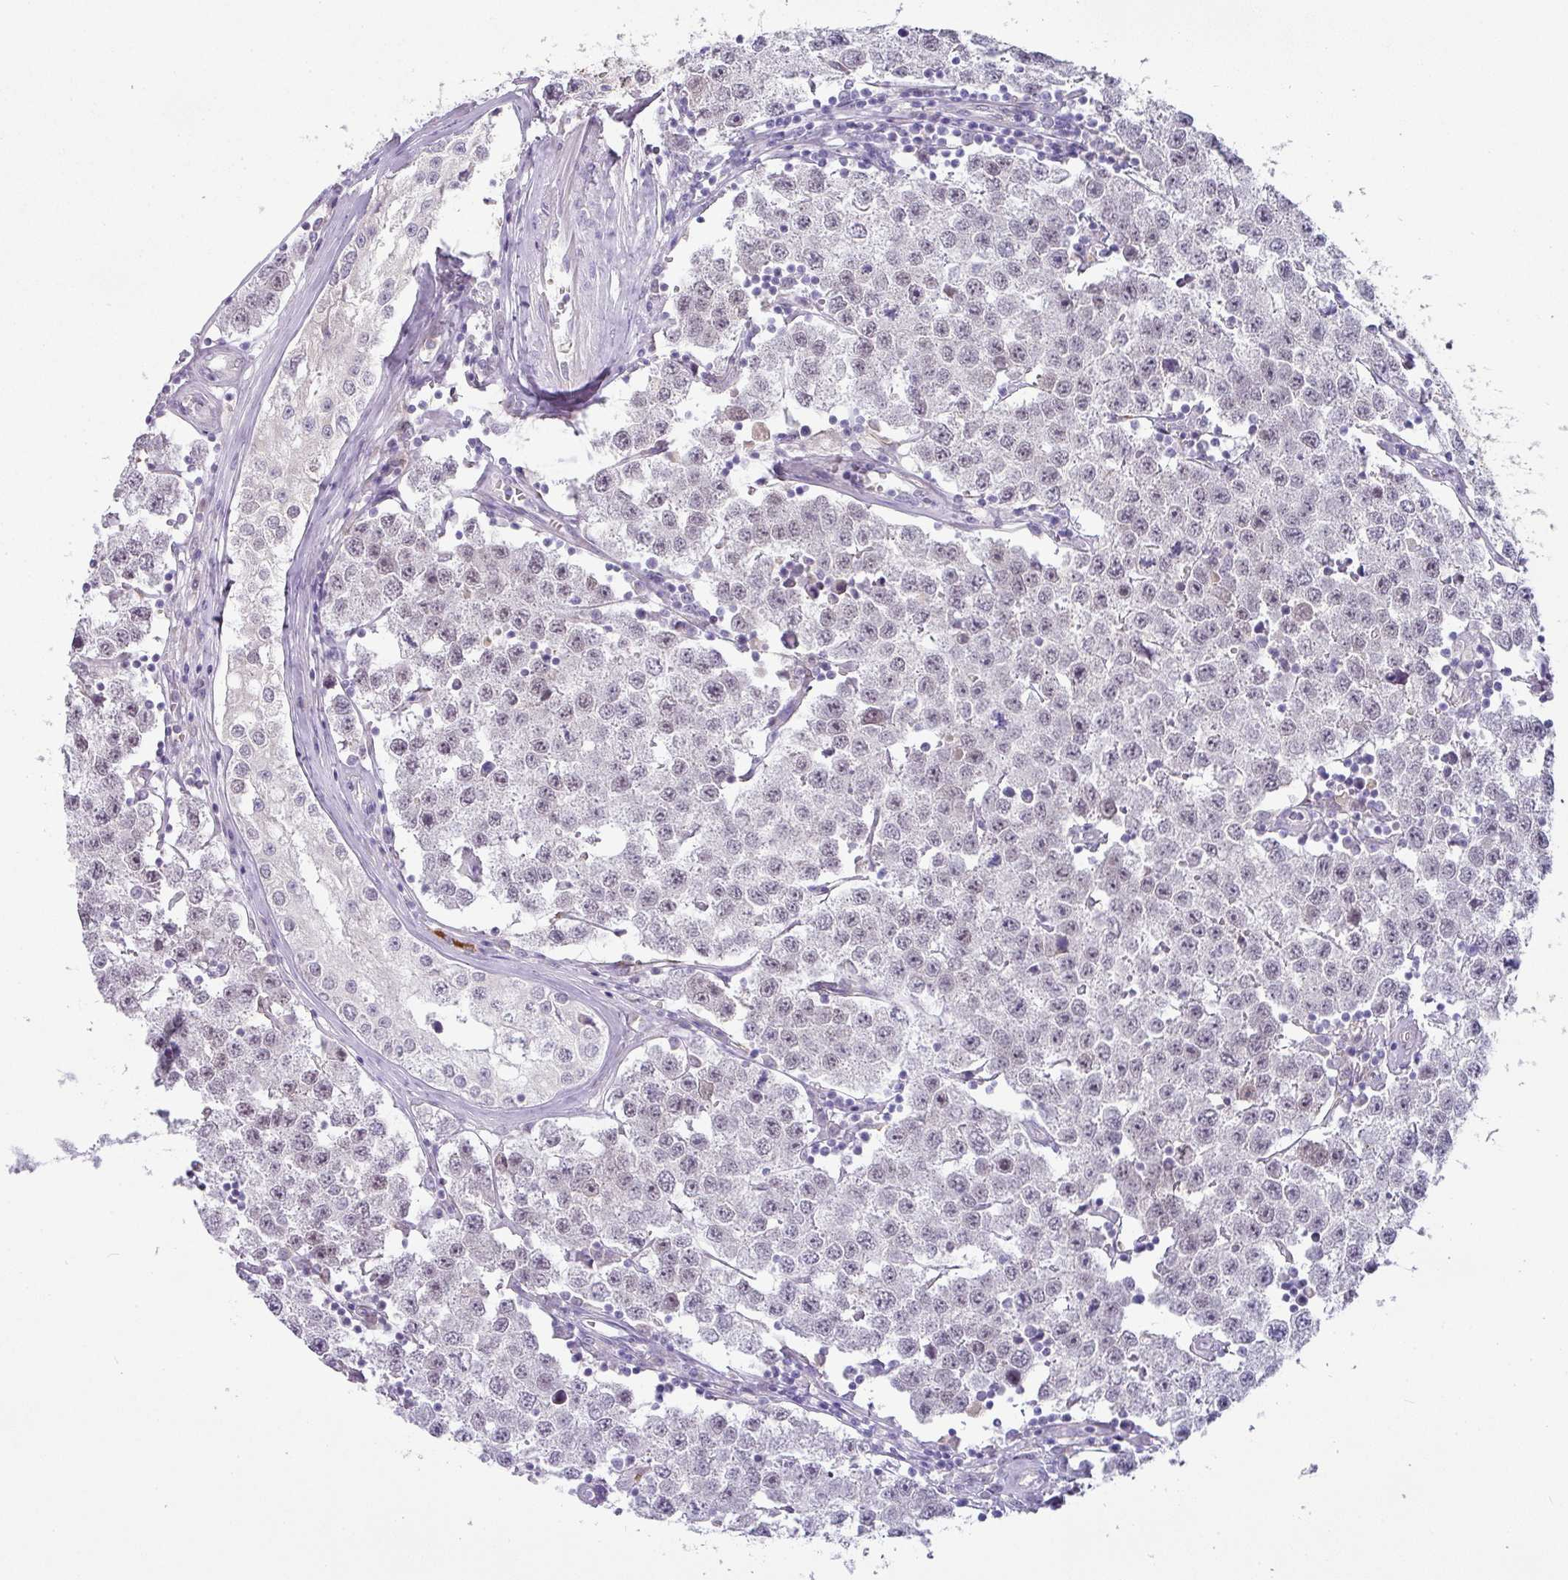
{"staining": {"intensity": "weak", "quantity": "25%-75%", "location": "nuclear"}, "tissue": "testis cancer", "cell_type": "Tumor cells", "image_type": "cancer", "snomed": [{"axis": "morphology", "description": "Seminoma, NOS"}, {"axis": "topography", "description": "Testis"}], "caption": "Tumor cells display low levels of weak nuclear positivity in approximately 25%-75% of cells in testis cancer (seminoma).", "gene": "FGF17", "patient": {"sex": "male", "age": 34}}